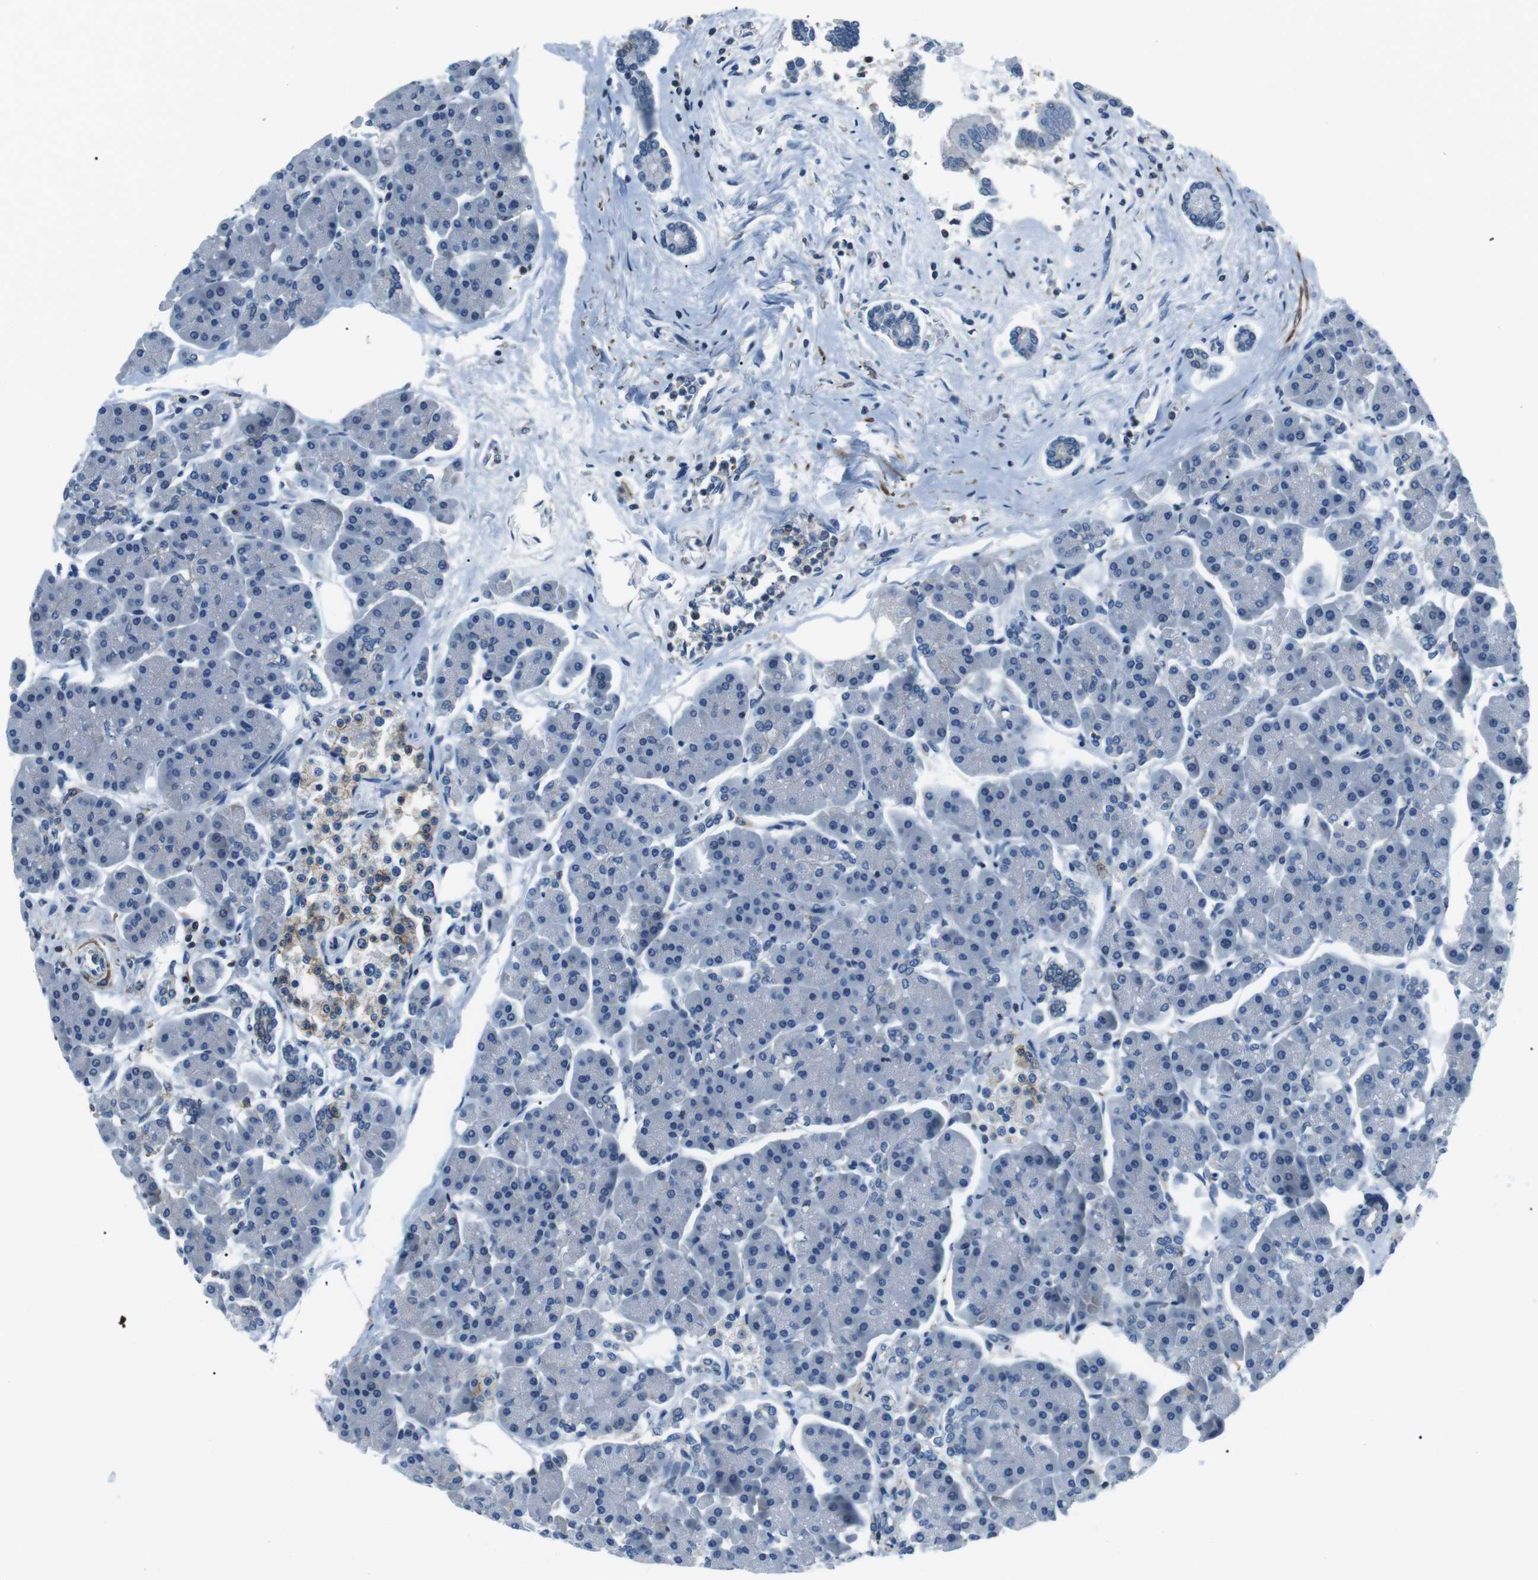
{"staining": {"intensity": "negative", "quantity": "none", "location": "none"}, "tissue": "pancreas", "cell_type": "Exocrine glandular cells", "image_type": "normal", "snomed": [{"axis": "morphology", "description": "Normal tissue, NOS"}, {"axis": "topography", "description": "Pancreas"}], "caption": "Exocrine glandular cells are negative for brown protein staining in unremarkable pancreas.", "gene": "ARVCF", "patient": {"sex": "female", "age": 70}}